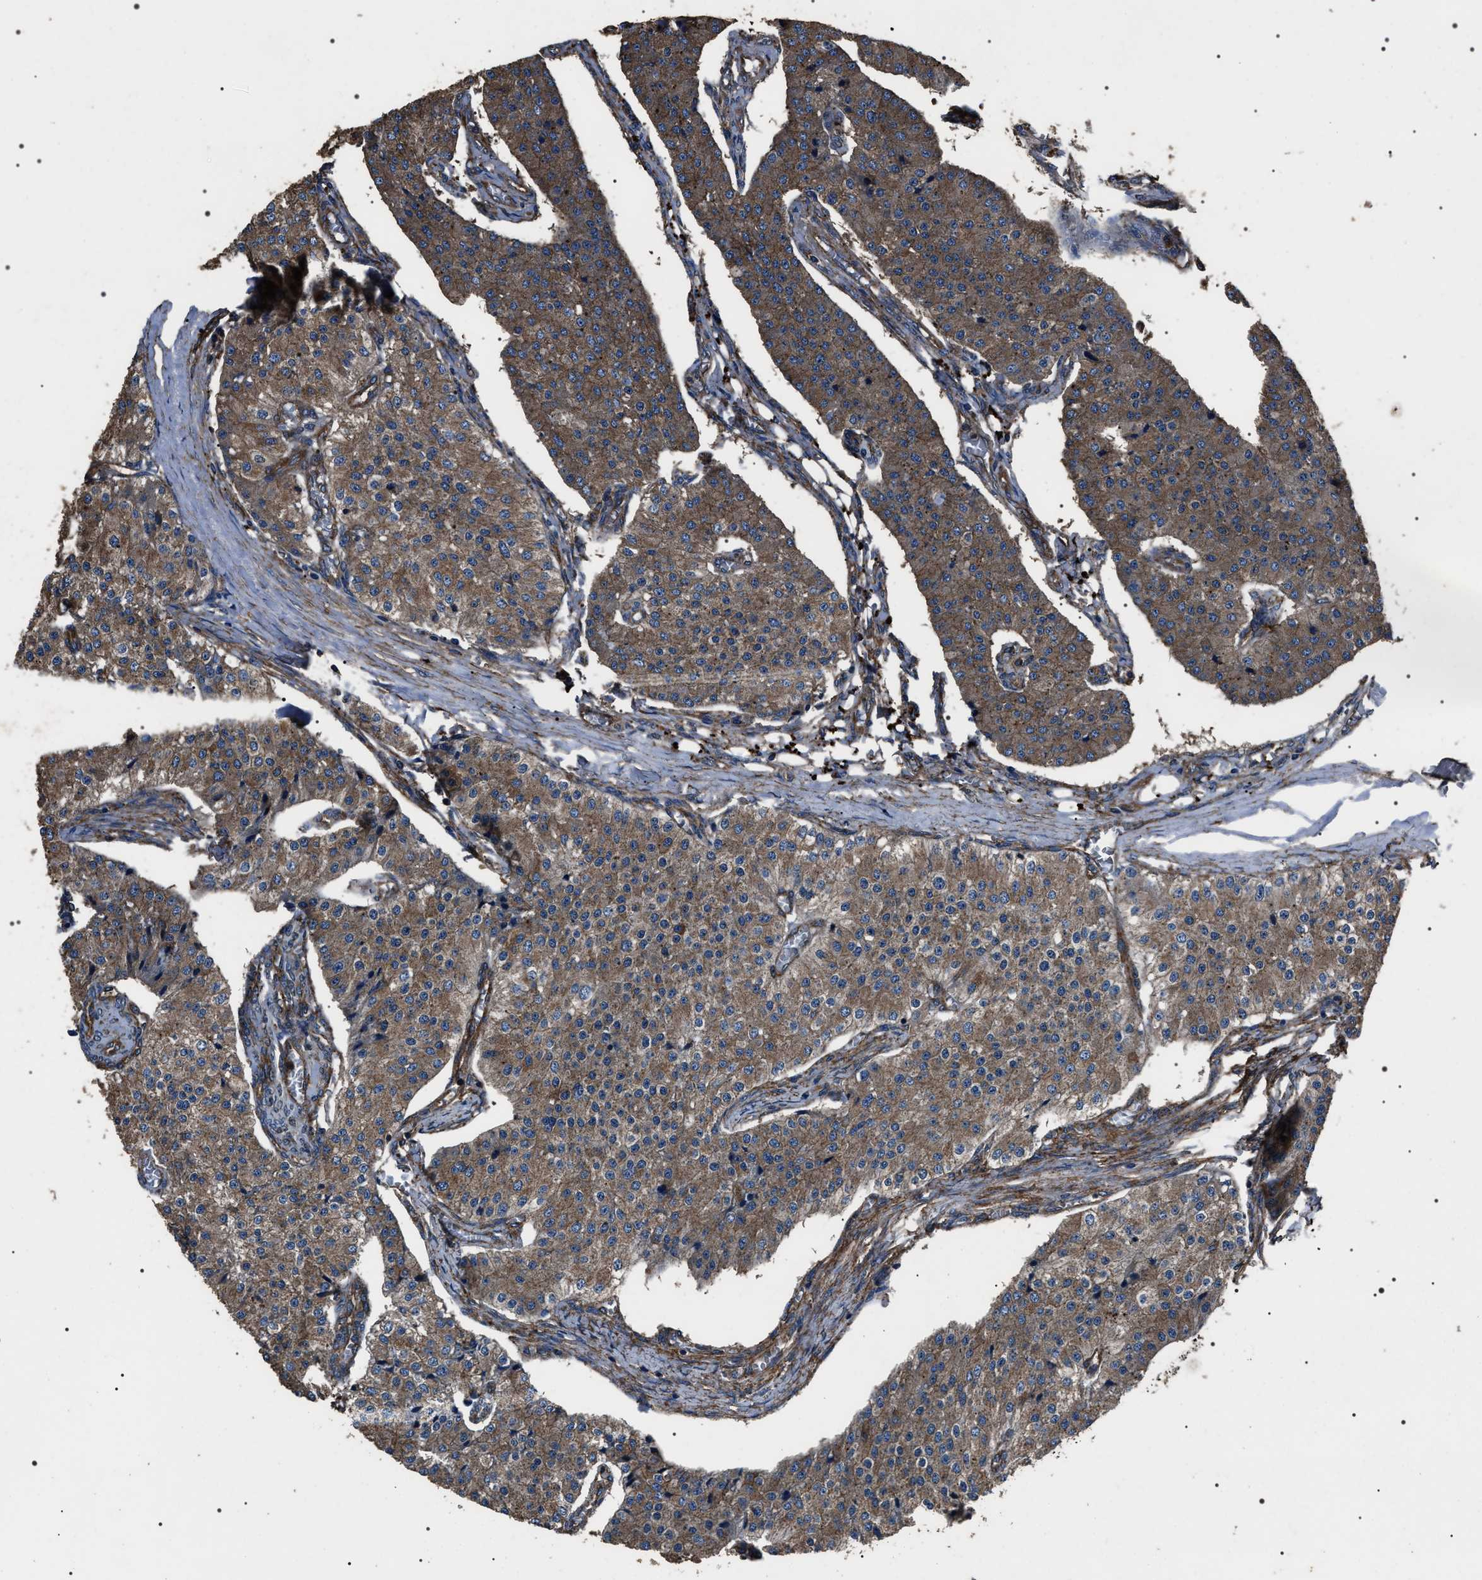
{"staining": {"intensity": "moderate", "quantity": ">75%", "location": "cytoplasmic/membranous"}, "tissue": "carcinoid", "cell_type": "Tumor cells", "image_type": "cancer", "snomed": [{"axis": "morphology", "description": "Carcinoid, malignant, NOS"}, {"axis": "topography", "description": "Colon"}], "caption": "Protein analysis of carcinoid (malignant) tissue reveals moderate cytoplasmic/membranous expression in about >75% of tumor cells.", "gene": "HSCB", "patient": {"sex": "female", "age": 52}}